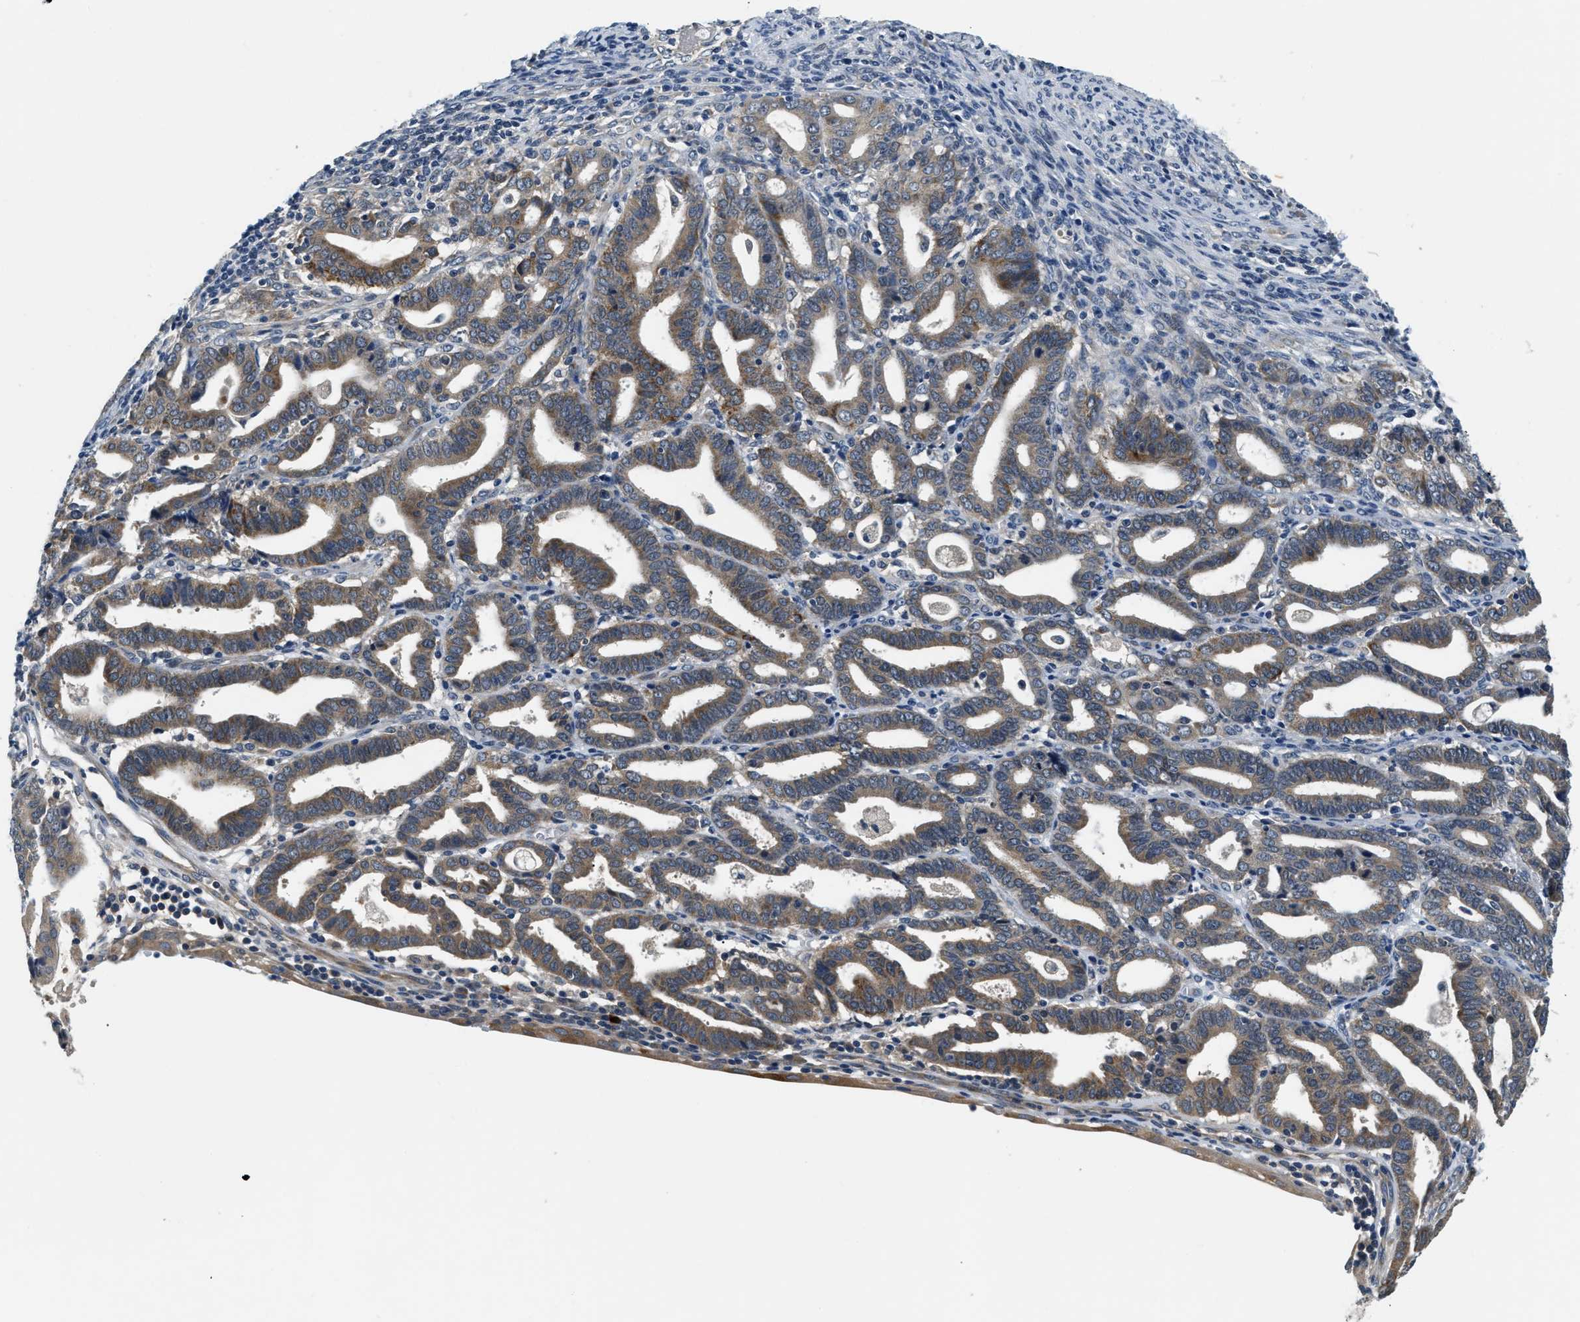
{"staining": {"intensity": "moderate", "quantity": ">75%", "location": "cytoplasmic/membranous"}, "tissue": "endometrial cancer", "cell_type": "Tumor cells", "image_type": "cancer", "snomed": [{"axis": "morphology", "description": "Adenocarcinoma, NOS"}, {"axis": "topography", "description": "Uterus"}], "caption": "Tumor cells demonstrate medium levels of moderate cytoplasmic/membranous positivity in approximately >75% of cells in human endometrial adenocarcinoma.", "gene": "YAE1", "patient": {"sex": "female", "age": 83}}